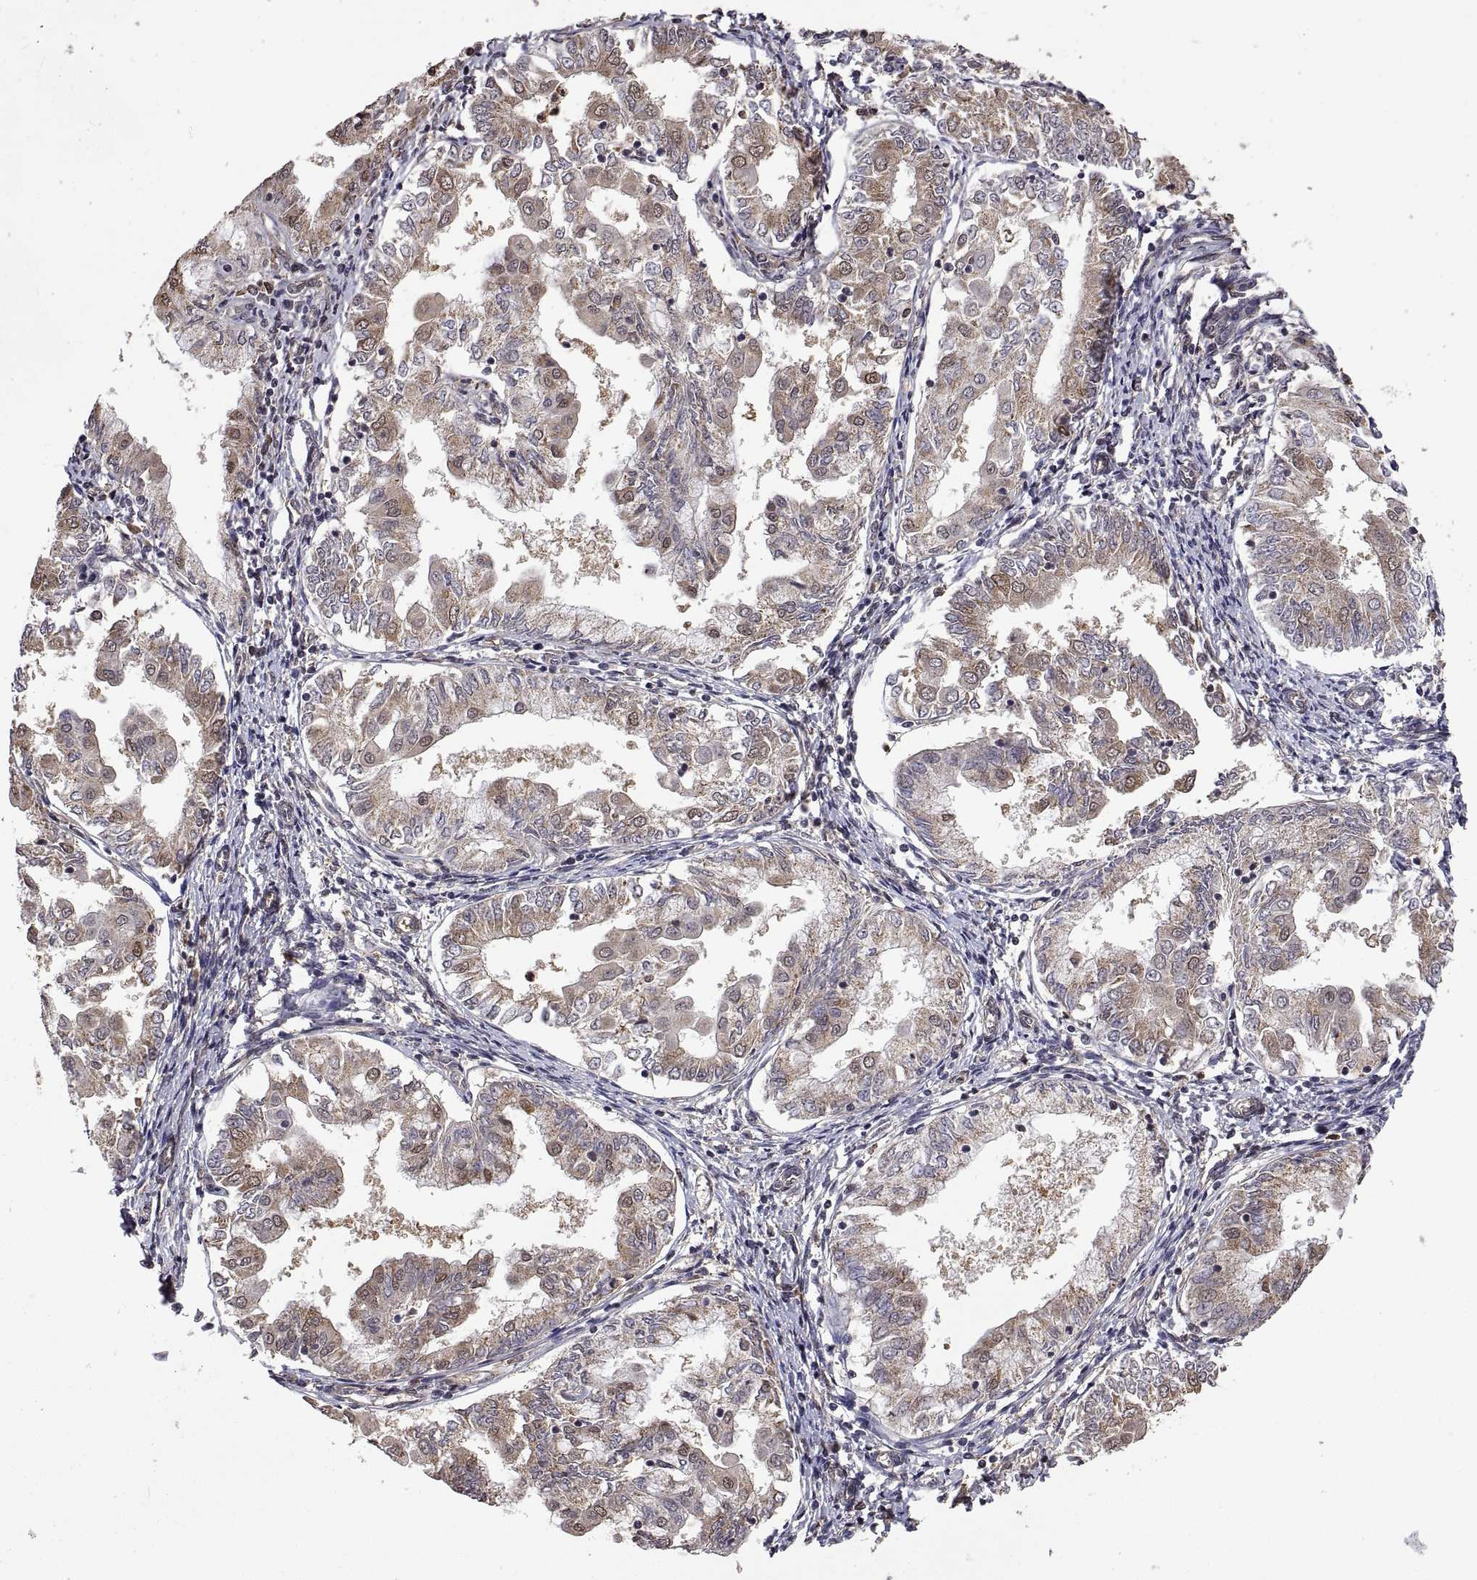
{"staining": {"intensity": "weak", "quantity": ">75%", "location": "cytoplasmic/membranous"}, "tissue": "endometrial cancer", "cell_type": "Tumor cells", "image_type": "cancer", "snomed": [{"axis": "morphology", "description": "Adenocarcinoma, NOS"}, {"axis": "topography", "description": "Endometrium"}], "caption": "Immunohistochemical staining of human endometrial cancer (adenocarcinoma) reveals weak cytoplasmic/membranous protein positivity in approximately >75% of tumor cells.", "gene": "ZNRF2", "patient": {"sex": "female", "age": 68}}